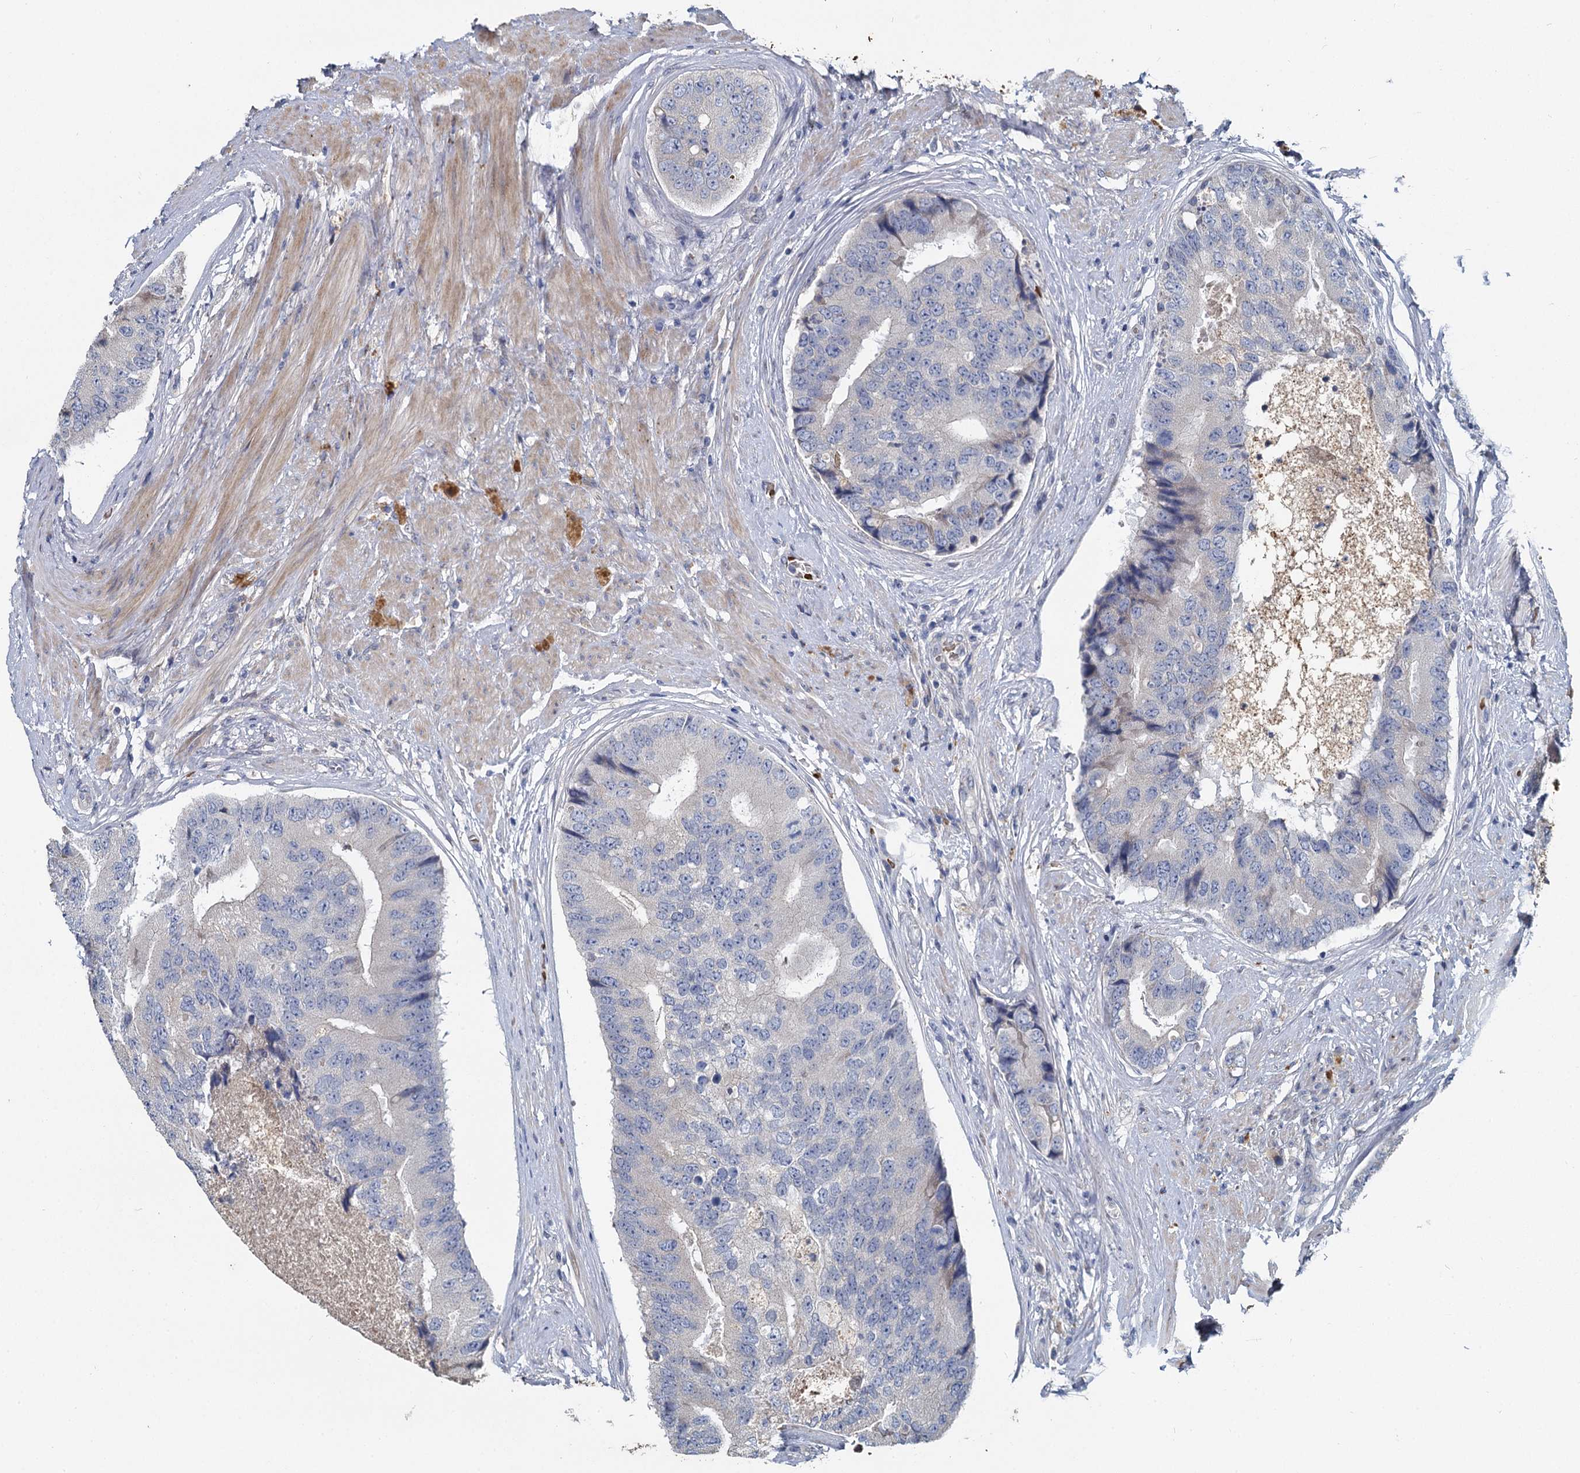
{"staining": {"intensity": "negative", "quantity": "none", "location": "none"}, "tissue": "prostate cancer", "cell_type": "Tumor cells", "image_type": "cancer", "snomed": [{"axis": "morphology", "description": "Adenocarcinoma, High grade"}, {"axis": "topography", "description": "Prostate"}], "caption": "IHC histopathology image of human prostate cancer stained for a protein (brown), which exhibits no staining in tumor cells.", "gene": "TCTN2", "patient": {"sex": "male", "age": 70}}